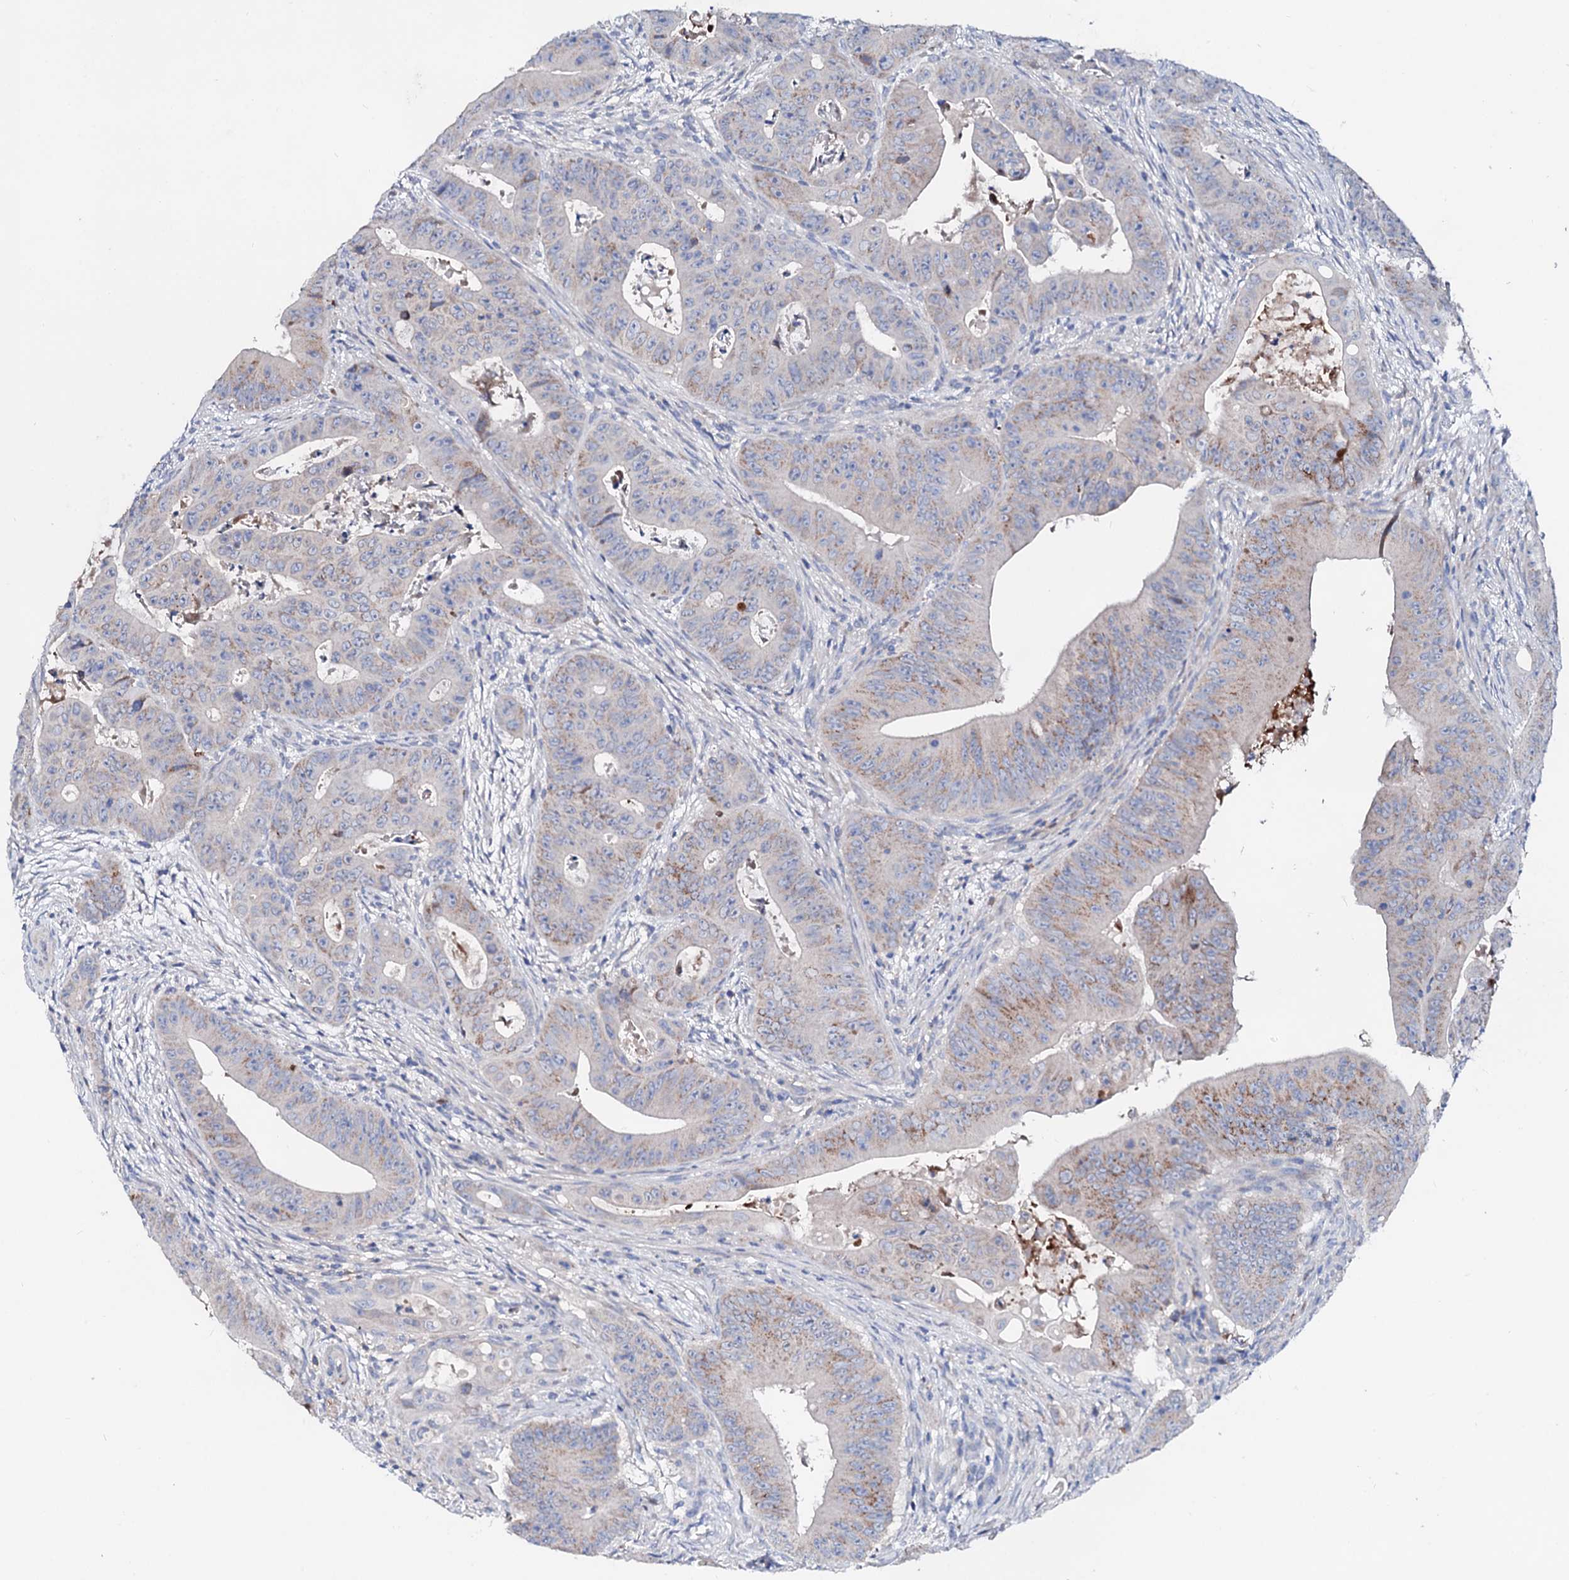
{"staining": {"intensity": "moderate", "quantity": "<25%", "location": "cytoplasmic/membranous"}, "tissue": "colorectal cancer", "cell_type": "Tumor cells", "image_type": "cancer", "snomed": [{"axis": "morphology", "description": "Adenocarcinoma, NOS"}, {"axis": "topography", "description": "Rectum"}], "caption": "Adenocarcinoma (colorectal) stained for a protein displays moderate cytoplasmic/membranous positivity in tumor cells.", "gene": "SLC10A7", "patient": {"sex": "female", "age": 75}}